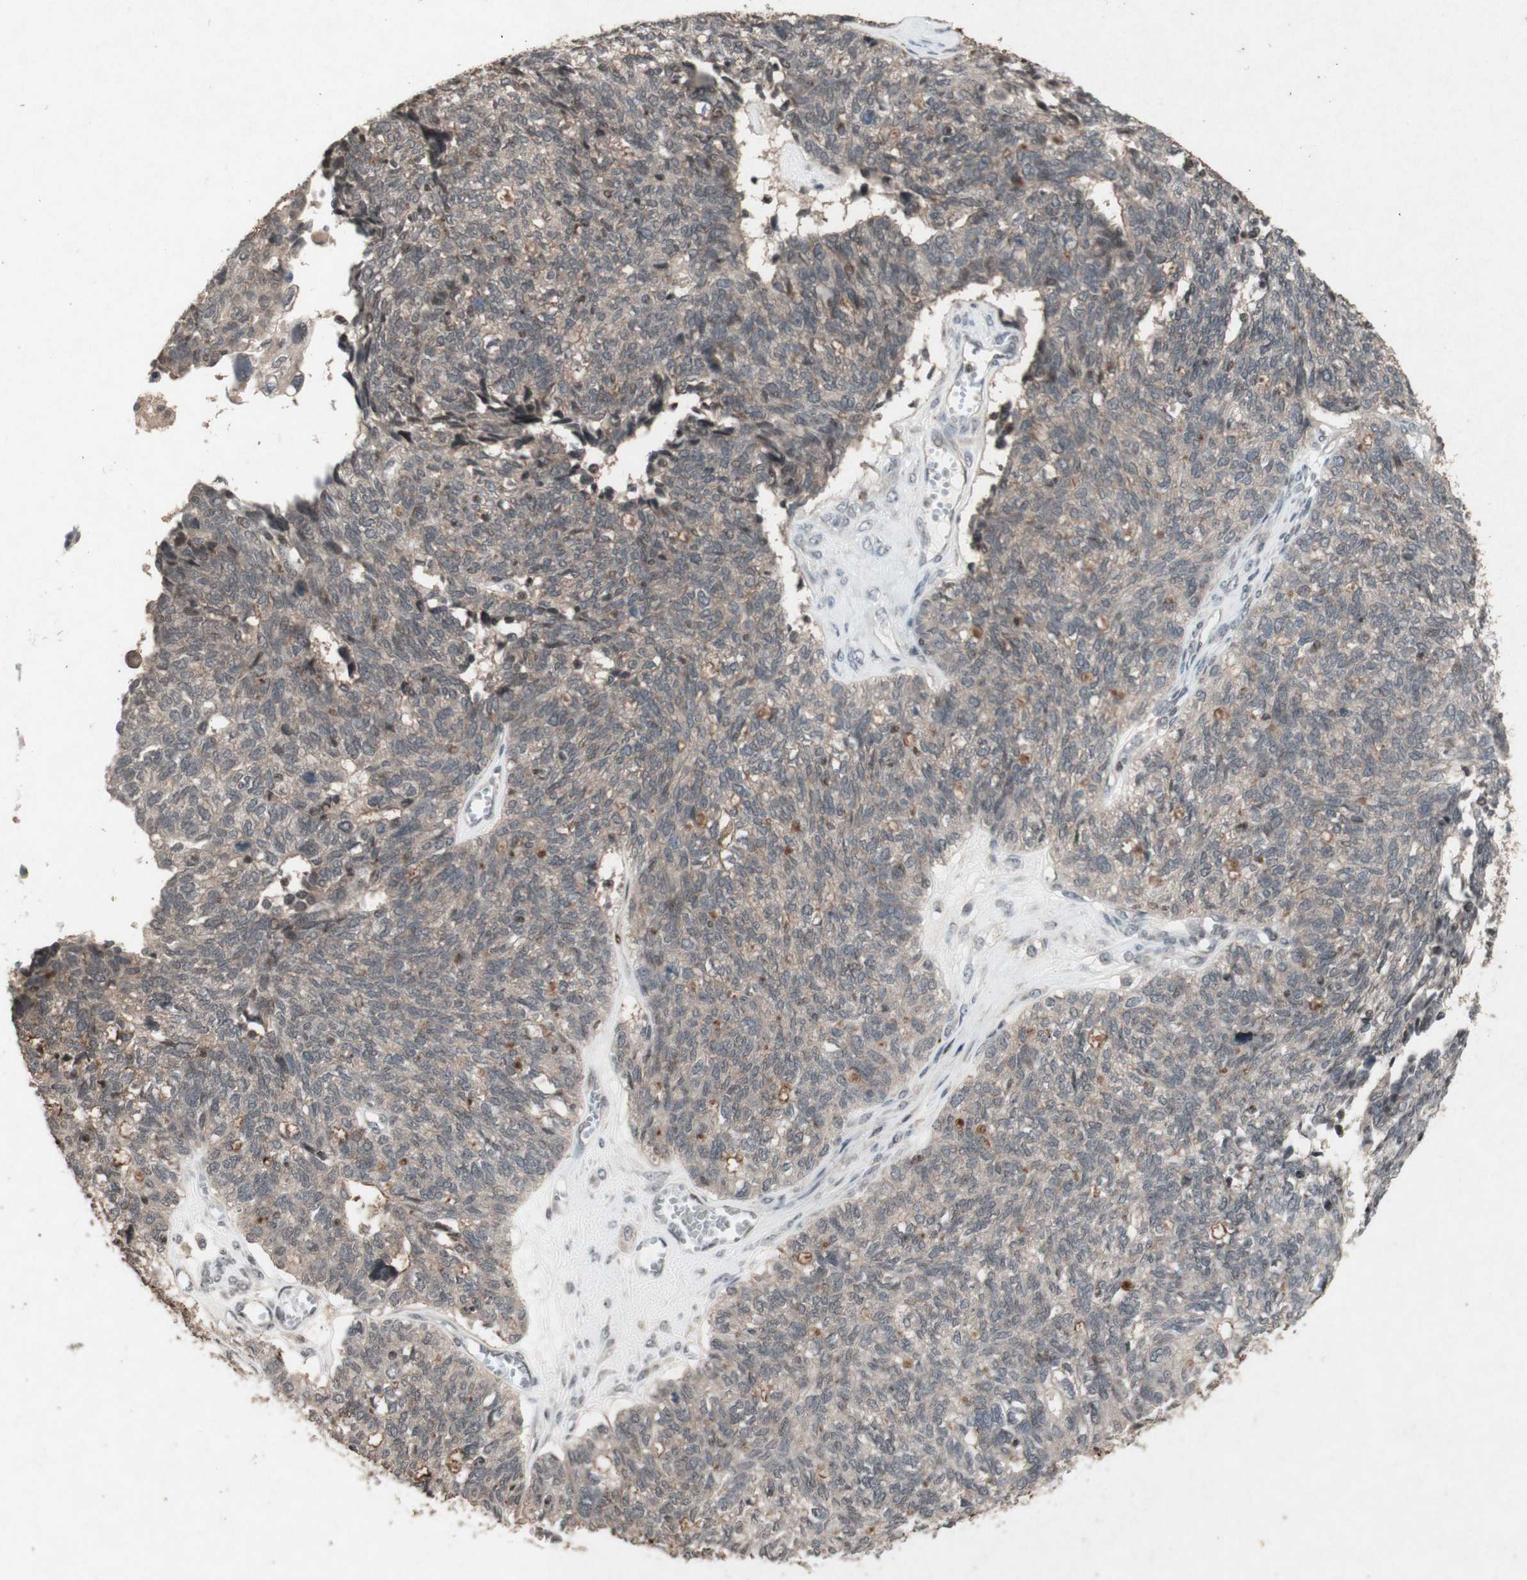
{"staining": {"intensity": "weak", "quantity": ">75%", "location": "cytoplasmic/membranous"}, "tissue": "ovarian cancer", "cell_type": "Tumor cells", "image_type": "cancer", "snomed": [{"axis": "morphology", "description": "Cystadenocarcinoma, serous, NOS"}, {"axis": "topography", "description": "Ovary"}], "caption": "Weak cytoplasmic/membranous protein positivity is seen in approximately >75% of tumor cells in serous cystadenocarcinoma (ovarian).", "gene": "PLXNA1", "patient": {"sex": "female", "age": 79}}